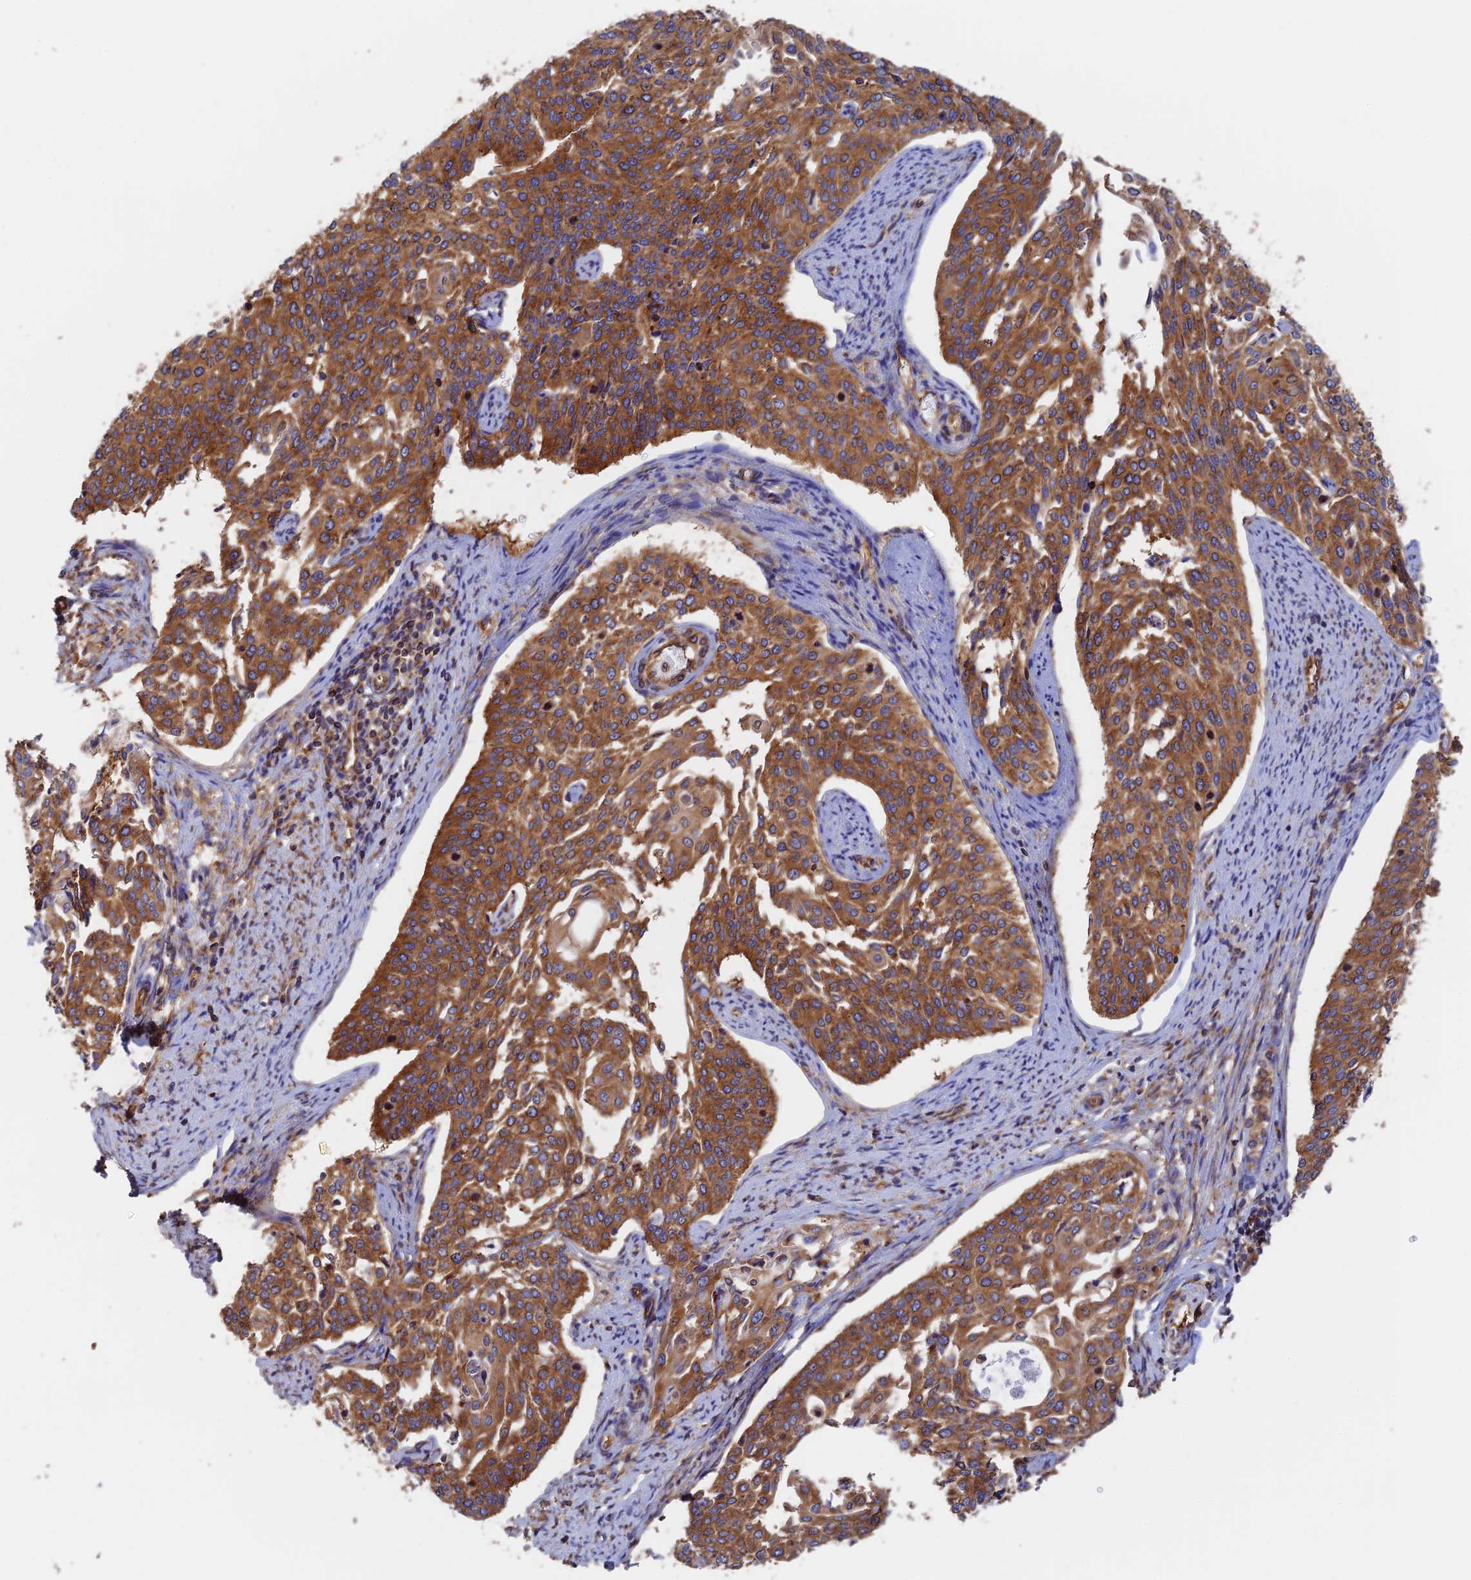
{"staining": {"intensity": "strong", "quantity": ">75%", "location": "cytoplasmic/membranous"}, "tissue": "cervical cancer", "cell_type": "Tumor cells", "image_type": "cancer", "snomed": [{"axis": "morphology", "description": "Squamous cell carcinoma, NOS"}, {"axis": "topography", "description": "Cervix"}], "caption": "Cervical cancer (squamous cell carcinoma) stained with DAB (3,3'-diaminobenzidine) IHC reveals high levels of strong cytoplasmic/membranous expression in about >75% of tumor cells. The protein of interest is stained brown, and the nuclei are stained in blue (DAB (3,3'-diaminobenzidine) IHC with brightfield microscopy, high magnification).", "gene": "DCTN2", "patient": {"sex": "female", "age": 44}}